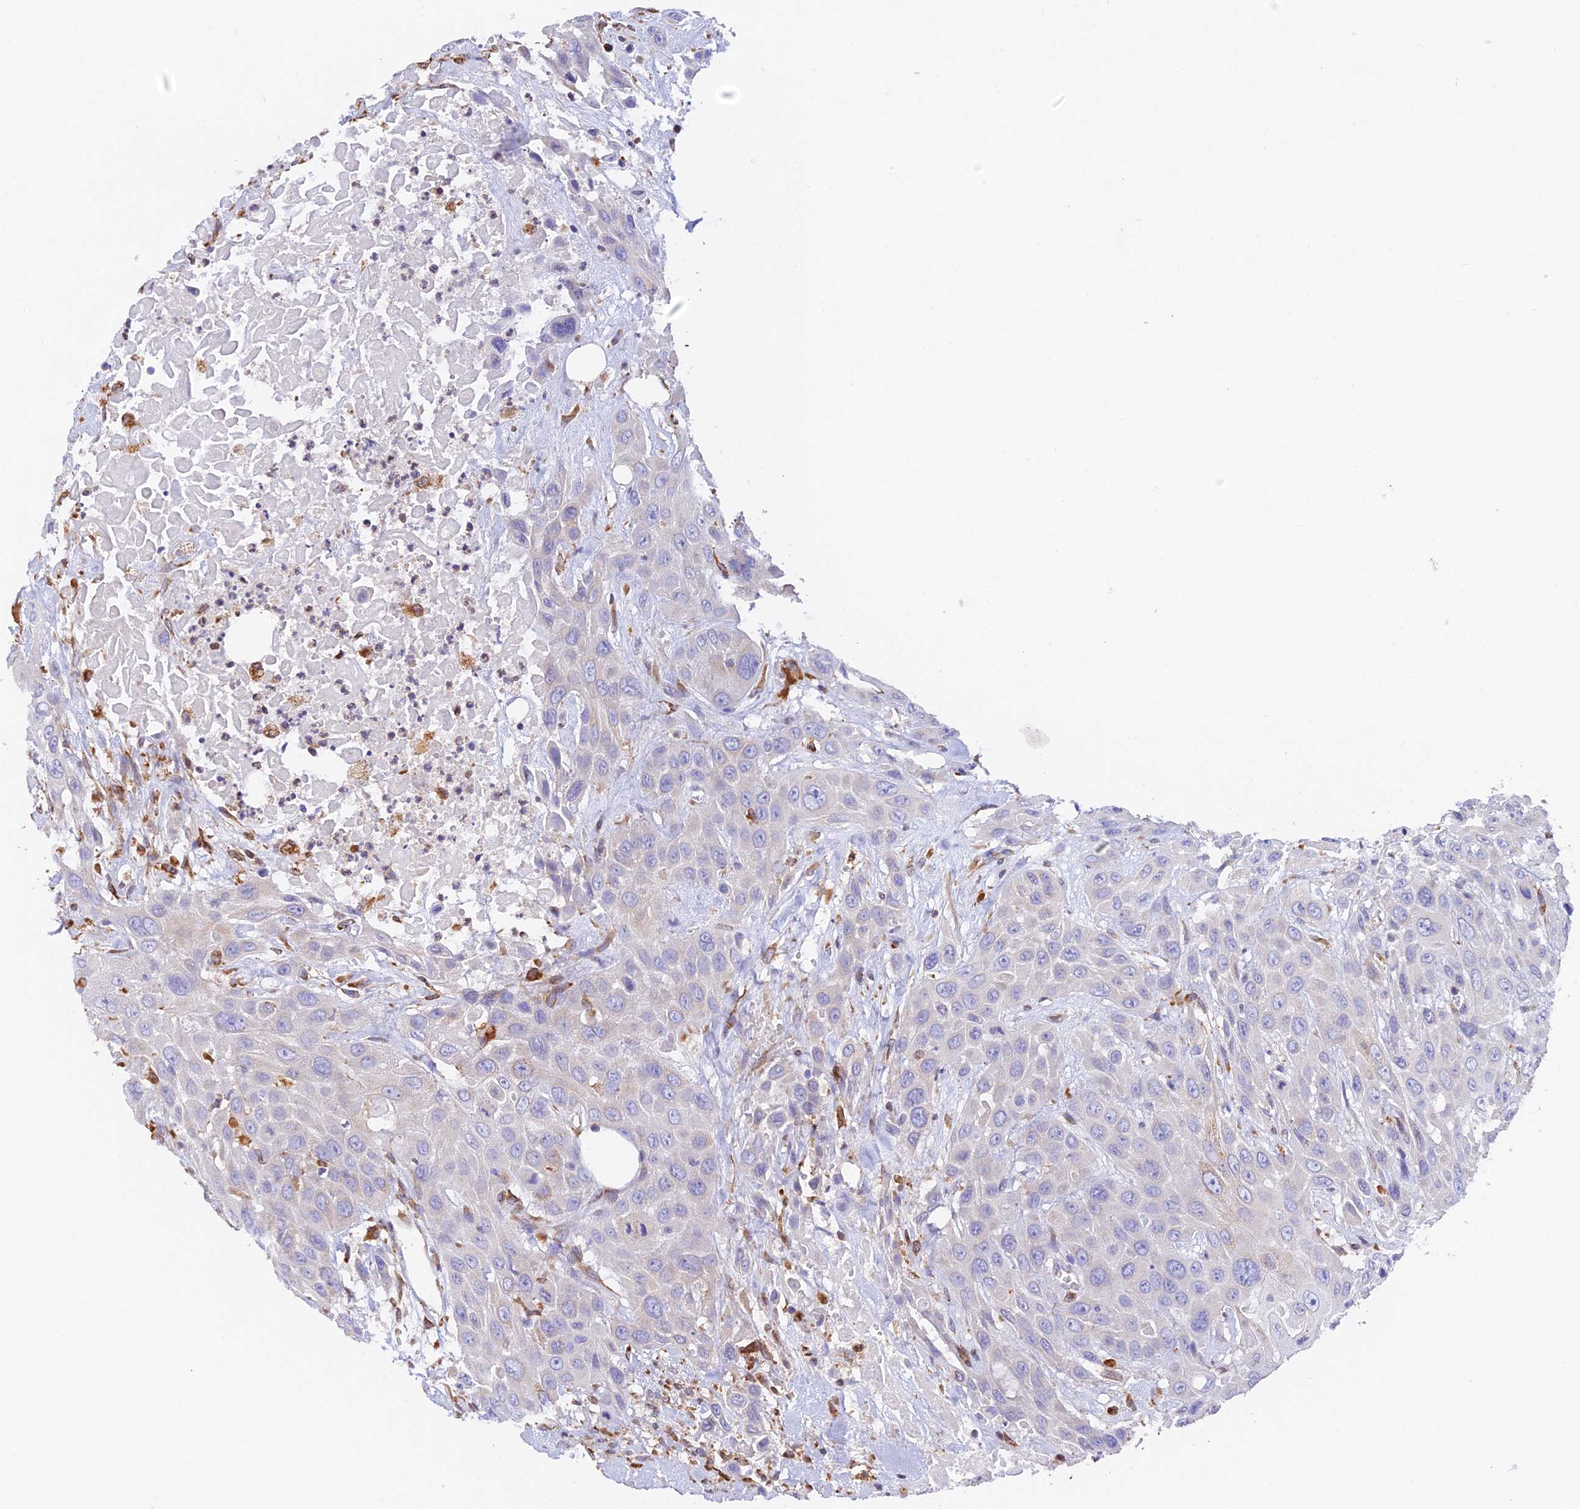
{"staining": {"intensity": "negative", "quantity": "none", "location": "none"}, "tissue": "head and neck cancer", "cell_type": "Tumor cells", "image_type": "cancer", "snomed": [{"axis": "morphology", "description": "Squamous cell carcinoma, NOS"}, {"axis": "topography", "description": "Head-Neck"}], "caption": "IHC of head and neck cancer (squamous cell carcinoma) demonstrates no positivity in tumor cells.", "gene": "VKORC1", "patient": {"sex": "male", "age": 81}}